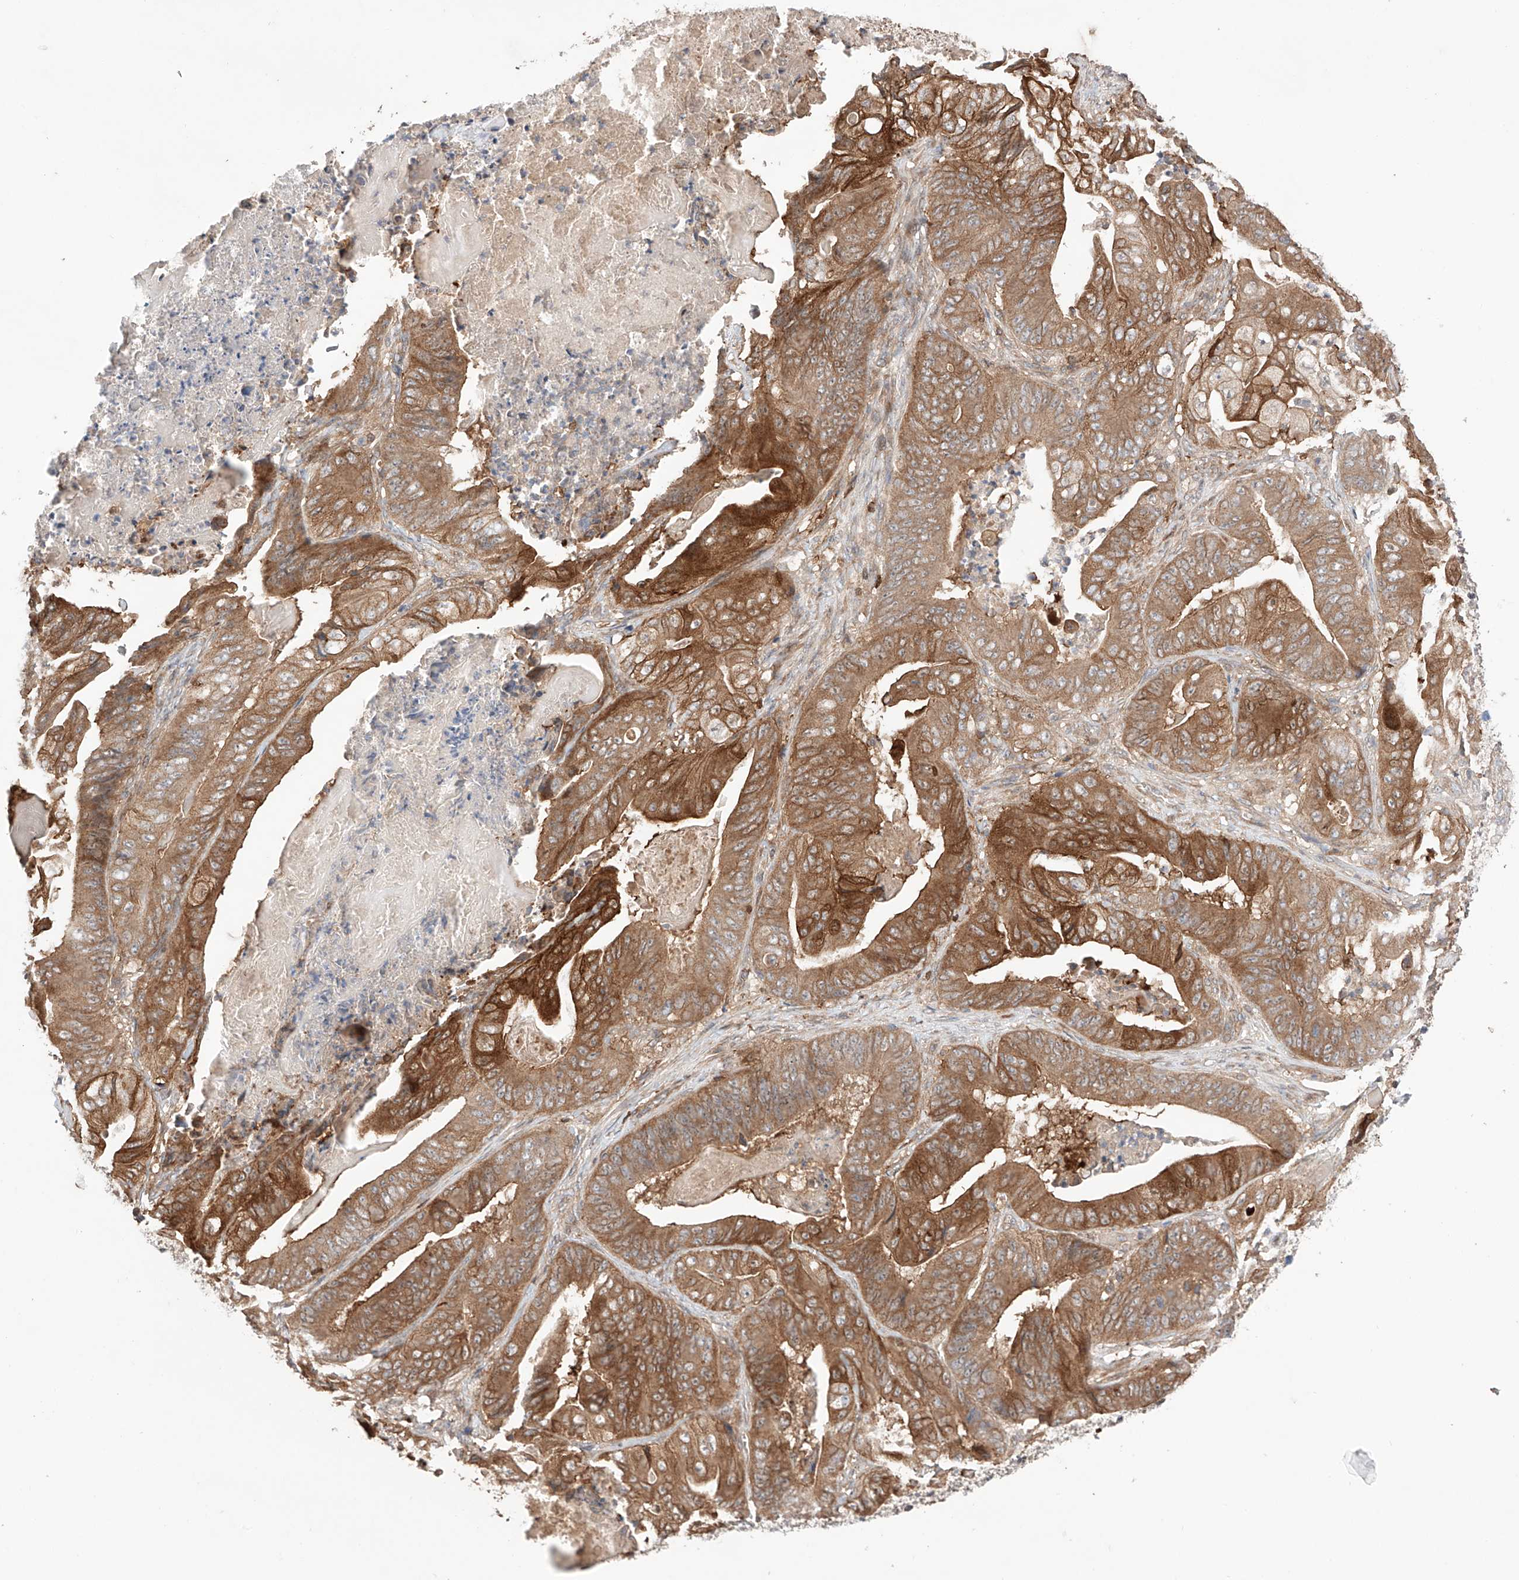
{"staining": {"intensity": "strong", "quantity": "25%-75%", "location": "cytoplasmic/membranous"}, "tissue": "stomach cancer", "cell_type": "Tumor cells", "image_type": "cancer", "snomed": [{"axis": "morphology", "description": "Adenocarcinoma, NOS"}, {"axis": "topography", "description": "Stomach"}], "caption": "This is an image of IHC staining of stomach cancer, which shows strong expression in the cytoplasmic/membranous of tumor cells.", "gene": "IGSF22", "patient": {"sex": "female", "age": 73}}